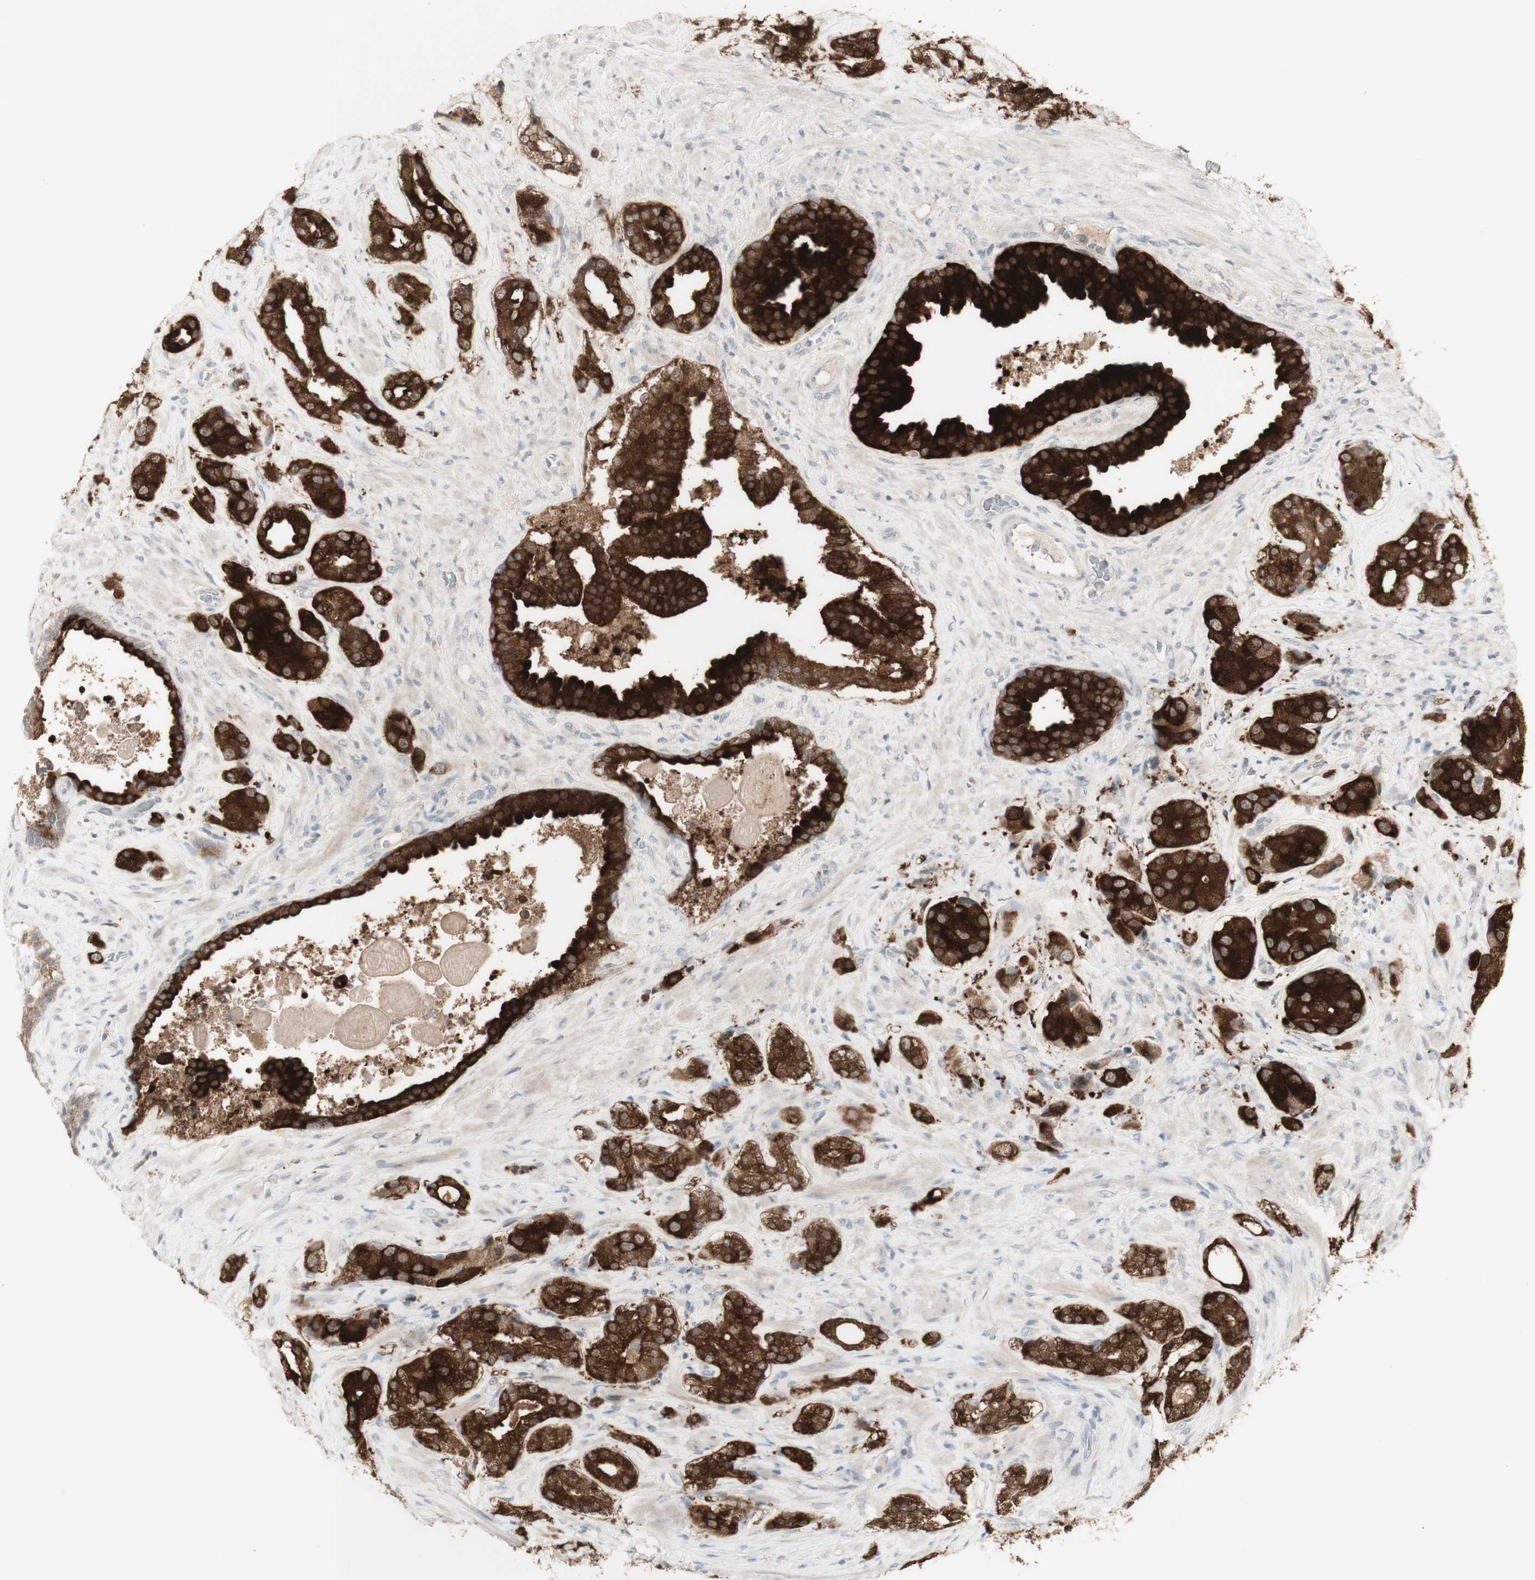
{"staining": {"intensity": "strong", "quantity": ">75%", "location": "cytoplasmic/membranous"}, "tissue": "prostate cancer", "cell_type": "Tumor cells", "image_type": "cancer", "snomed": [{"axis": "morphology", "description": "Adenocarcinoma, High grade"}, {"axis": "topography", "description": "Prostate"}], "caption": "Immunohistochemistry staining of prostate high-grade adenocarcinoma, which demonstrates high levels of strong cytoplasmic/membranous positivity in about >75% of tumor cells indicating strong cytoplasmic/membranous protein positivity. The staining was performed using DAB (3,3'-diaminobenzidine) (brown) for protein detection and nuclei were counterstained in hematoxylin (blue).", "gene": "C1orf116", "patient": {"sex": "male", "age": 71}}